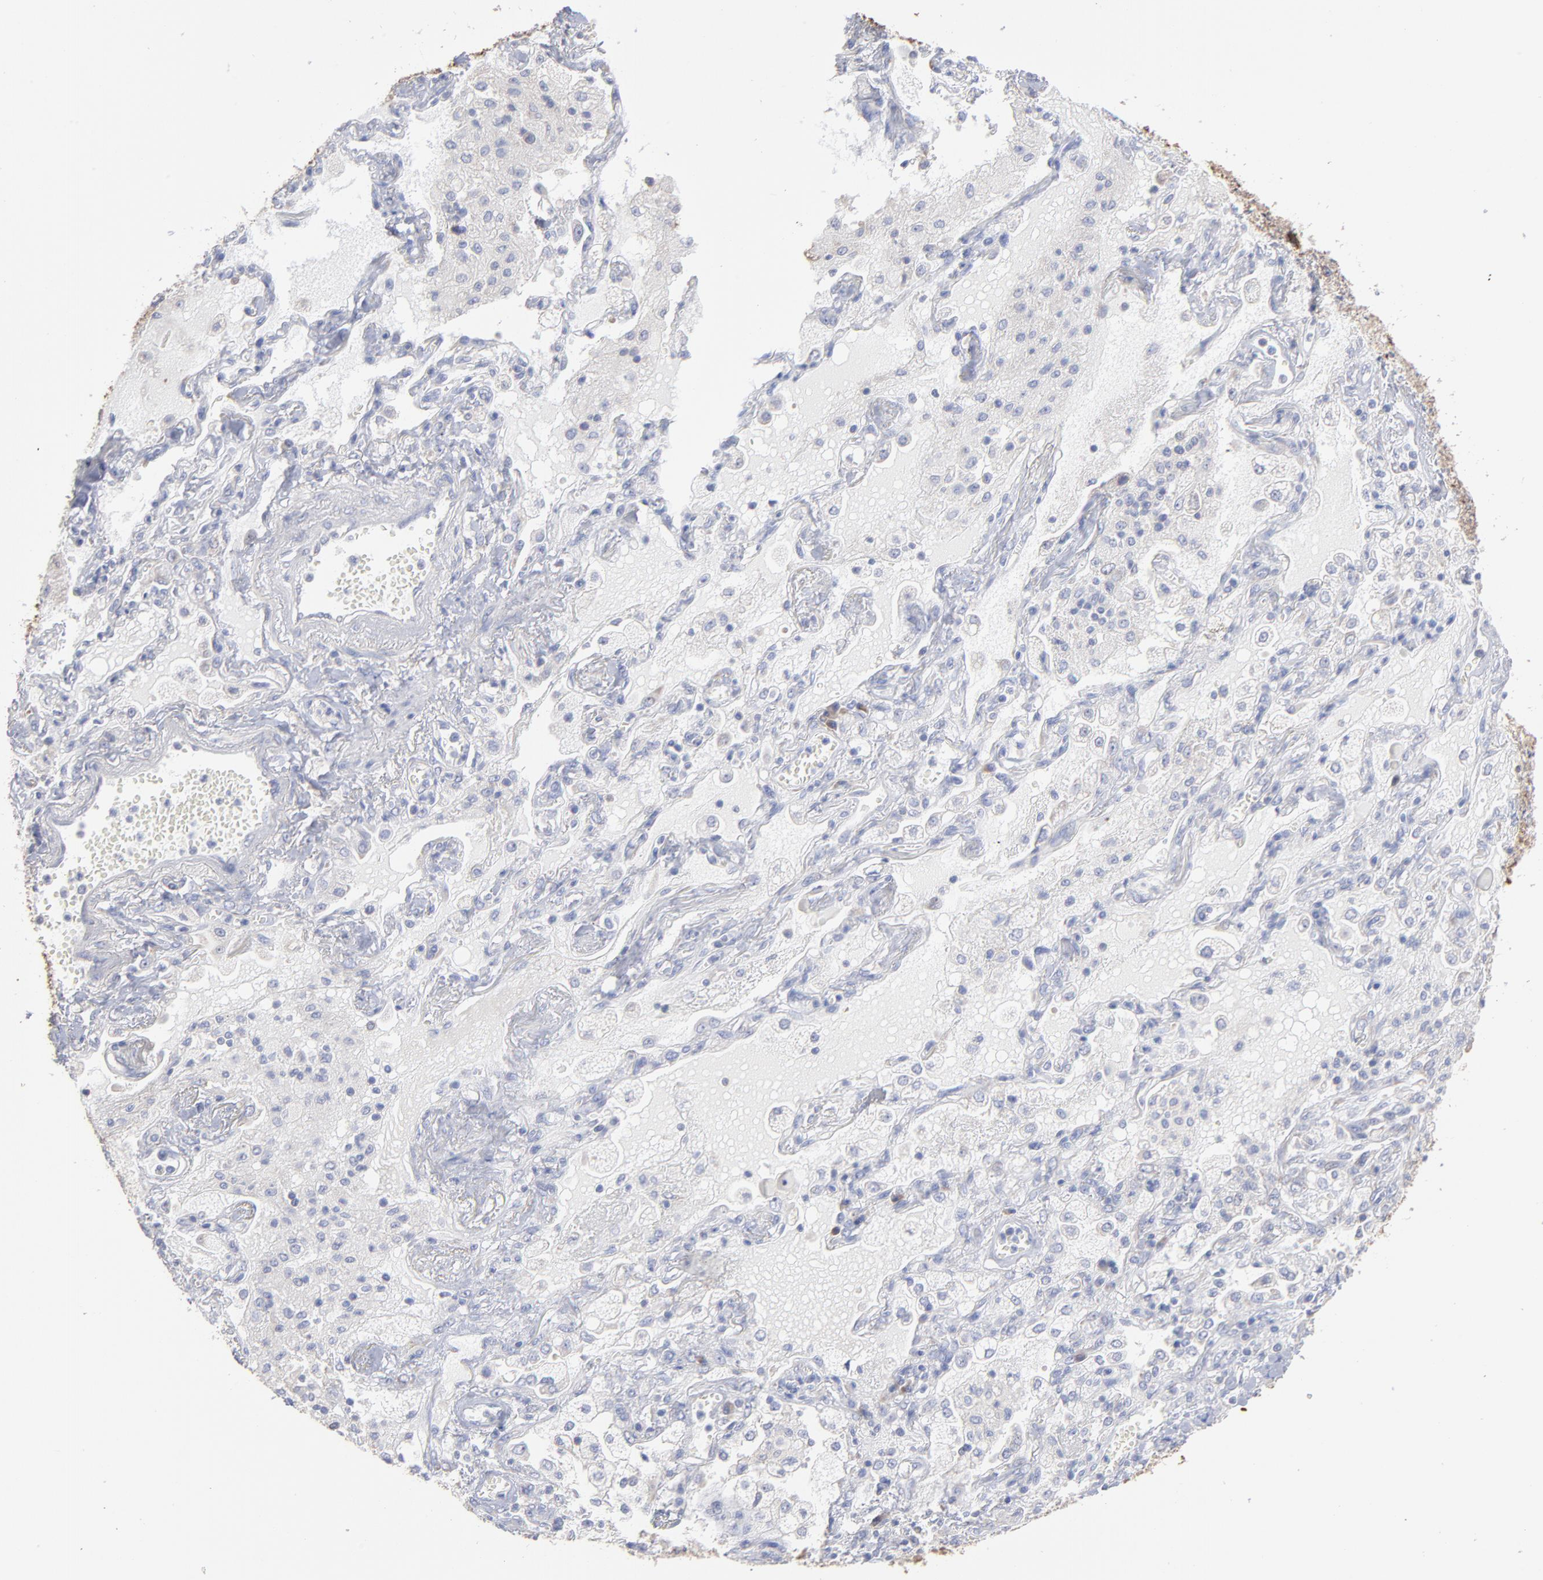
{"staining": {"intensity": "weak", "quantity": "<25%", "location": "cytoplasmic/membranous"}, "tissue": "lung cancer", "cell_type": "Tumor cells", "image_type": "cancer", "snomed": [{"axis": "morphology", "description": "Squamous cell carcinoma, NOS"}, {"axis": "topography", "description": "Lung"}], "caption": "Immunohistochemistry (IHC) histopathology image of human squamous cell carcinoma (lung) stained for a protein (brown), which shows no expression in tumor cells.", "gene": "RPL3", "patient": {"sex": "female", "age": 76}}